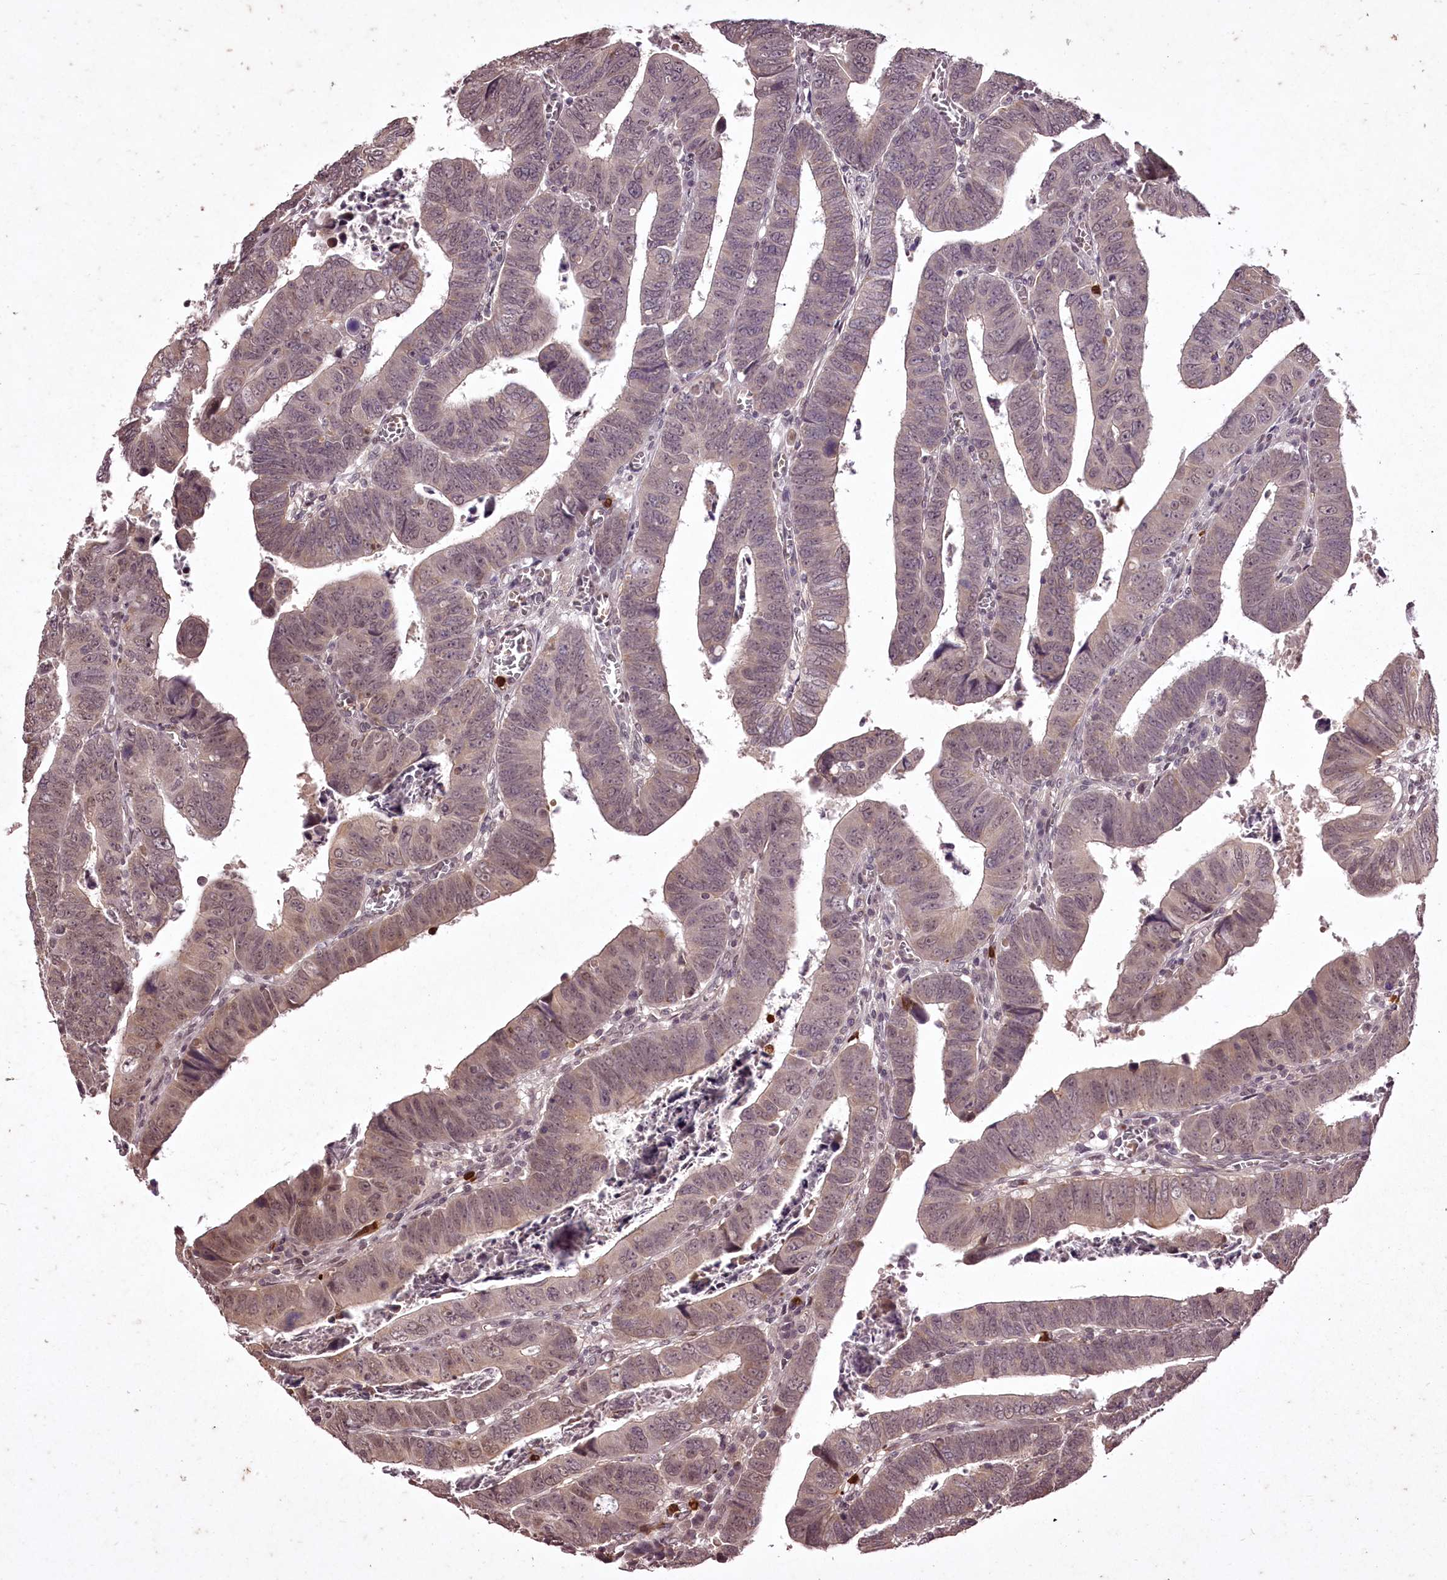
{"staining": {"intensity": "weak", "quantity": "25%-75%", "location": "cytoplasmic/membranous,nuclear"}, "tissue": "colorectal cancer", "cell_type": "Tumor cells", "image_type": "cancer", "snomed": [{"axis": "morphology", "description": "Normal tissue, NOS"}, {"axis": "morphology", "description": "Adenocarcinoma, NOS"}, {"axis": "topography", "description": "Rectum"}], "caption": "Weak cytoplasmic/membranous and nuclear expression for a protein is present in approximately 25%-75% of tumor cells of colorectal adenocarcinoma using IHC.", "gene": "ADRA1D", "patient": {"sex": "female", "age": 65}}